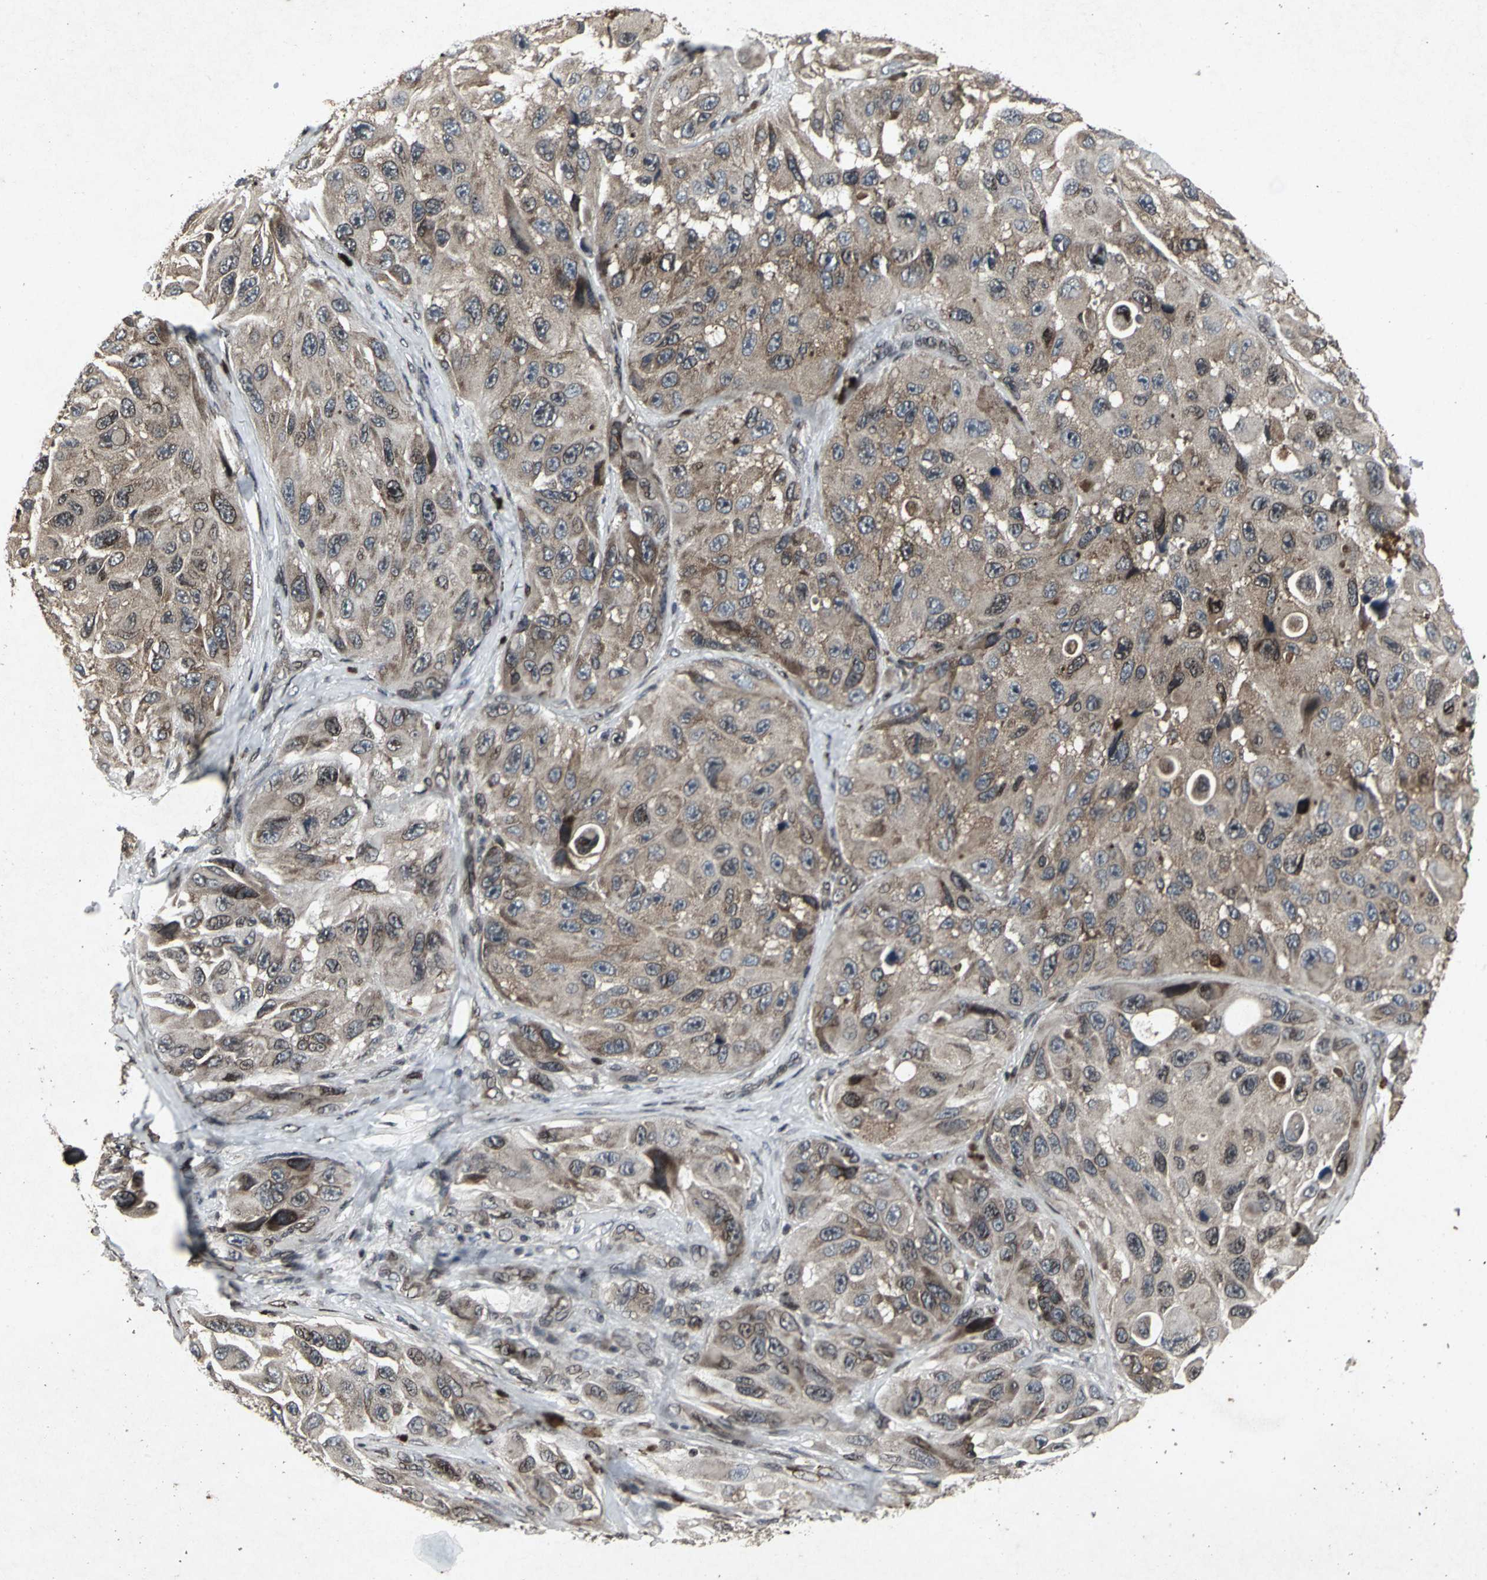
{"staining": {"intensity": "moderate", "quantity": ">75%", "location": "cytoplasmic/membranous"}, "tissue": "melanoma", "cell_type": "Tumor cells", "image_type": "cancer", "snomed": [{"axis": "morphology", "description": "Malignant melanoma, NOS"}, {"axis": "topography", "description": "Skin"}], "caption": "Immunohistochemistry histopathology image of melanoma stained for a protein (brown), which demonstrates medium levels of moderate cytoplasmic/membranous staining in approximately >75% of tumor cells.", "gene": "SH2B3", "patient": {"sex": "female", "age": 73}}